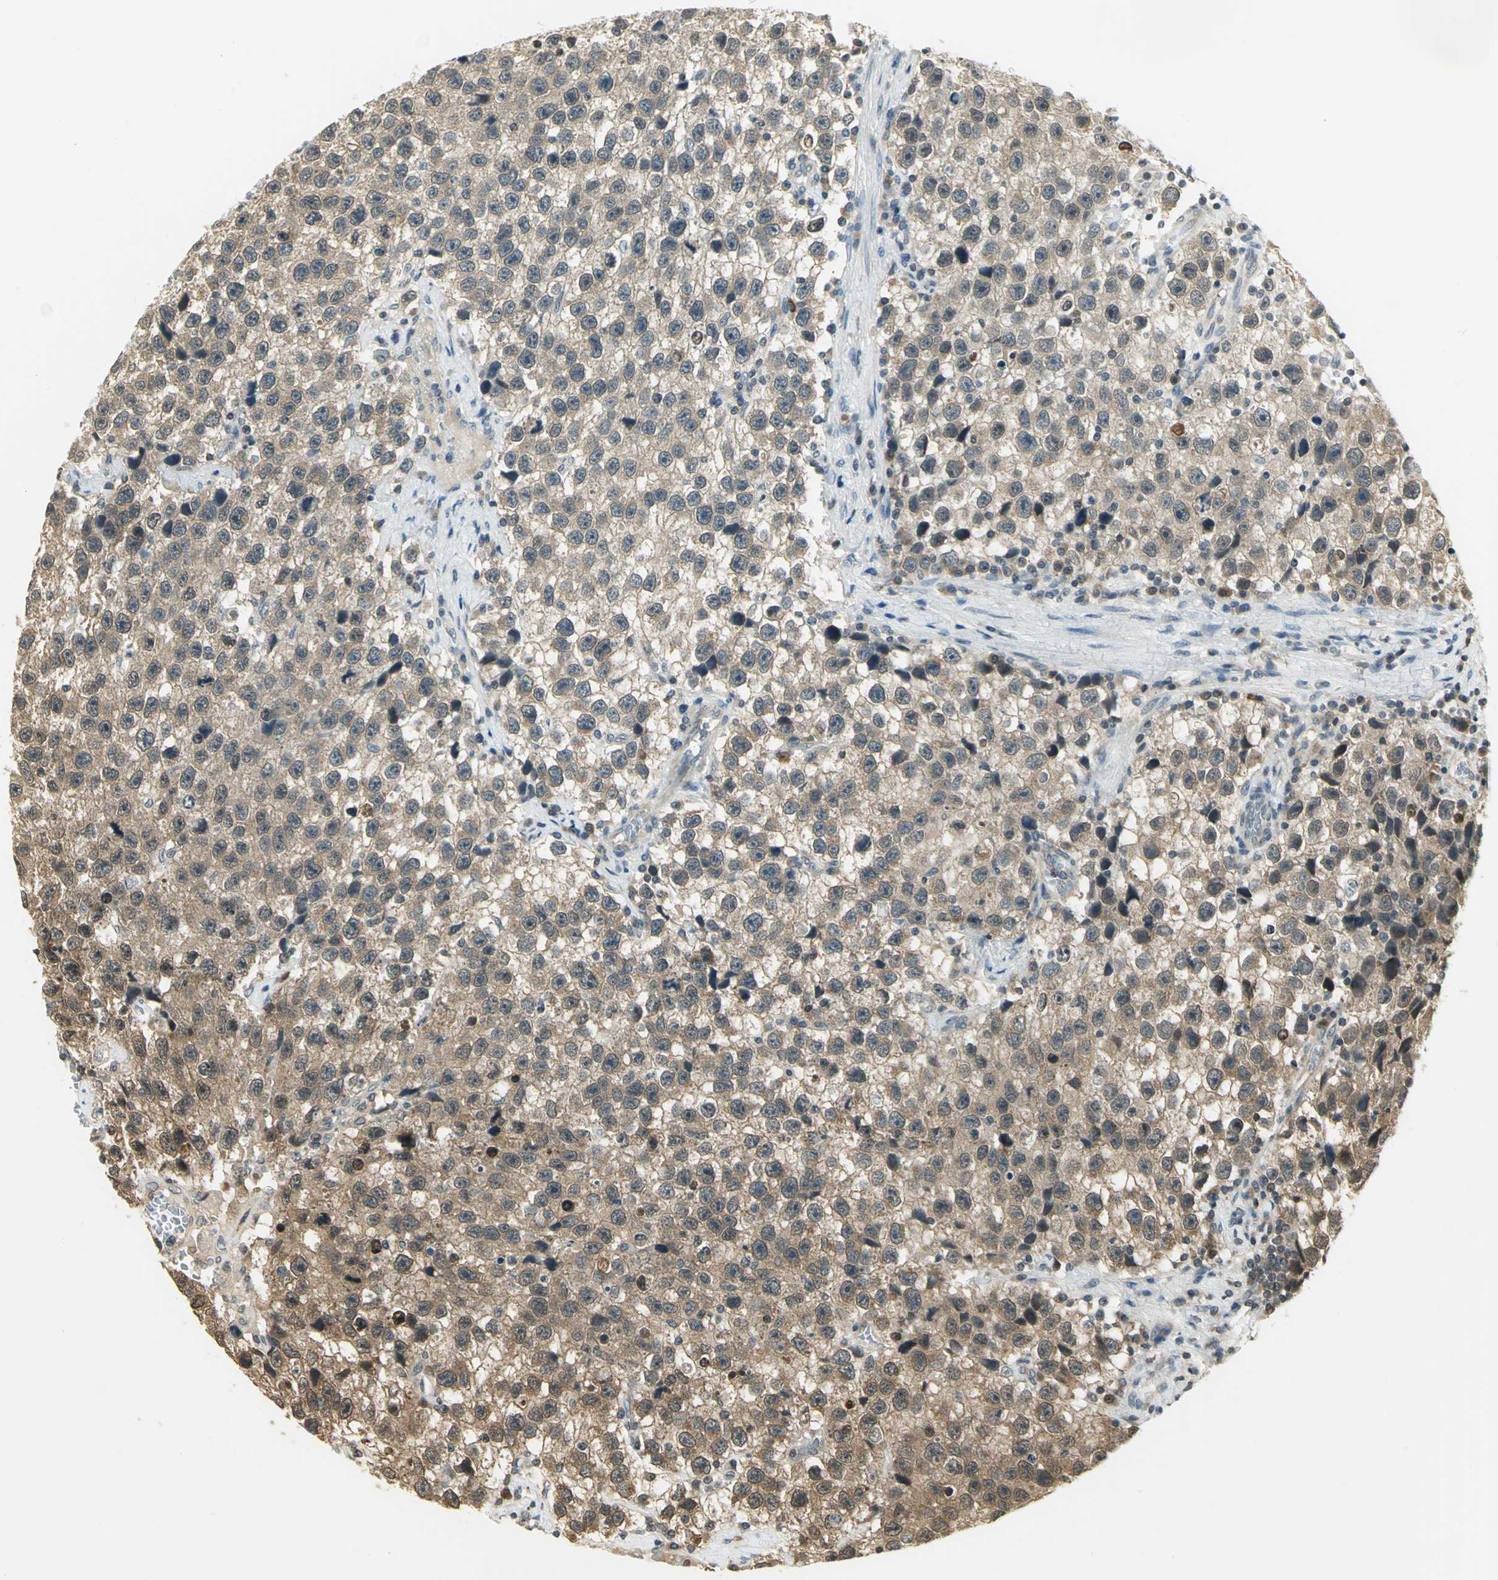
{"staining": {"intensity": "moderate", "quantity": ">75%", "location": "cytoplasmic/membranous"}, "tissue": "testis cancer", "cell_type": "Tumor cells", "image_type": "cancer", "snomed": [{"axis": "morphology", "description": "Seminoma, NOS"}, {"axis": "topography", "description": "Testis"}], "caption": "An image of human testis cancer stained for a protein exhibits moderate cytoplasmic/membranous brown staining in tumor cells.", "gene": "CDC34", "patient": {"sex": "male", "age": 33}}